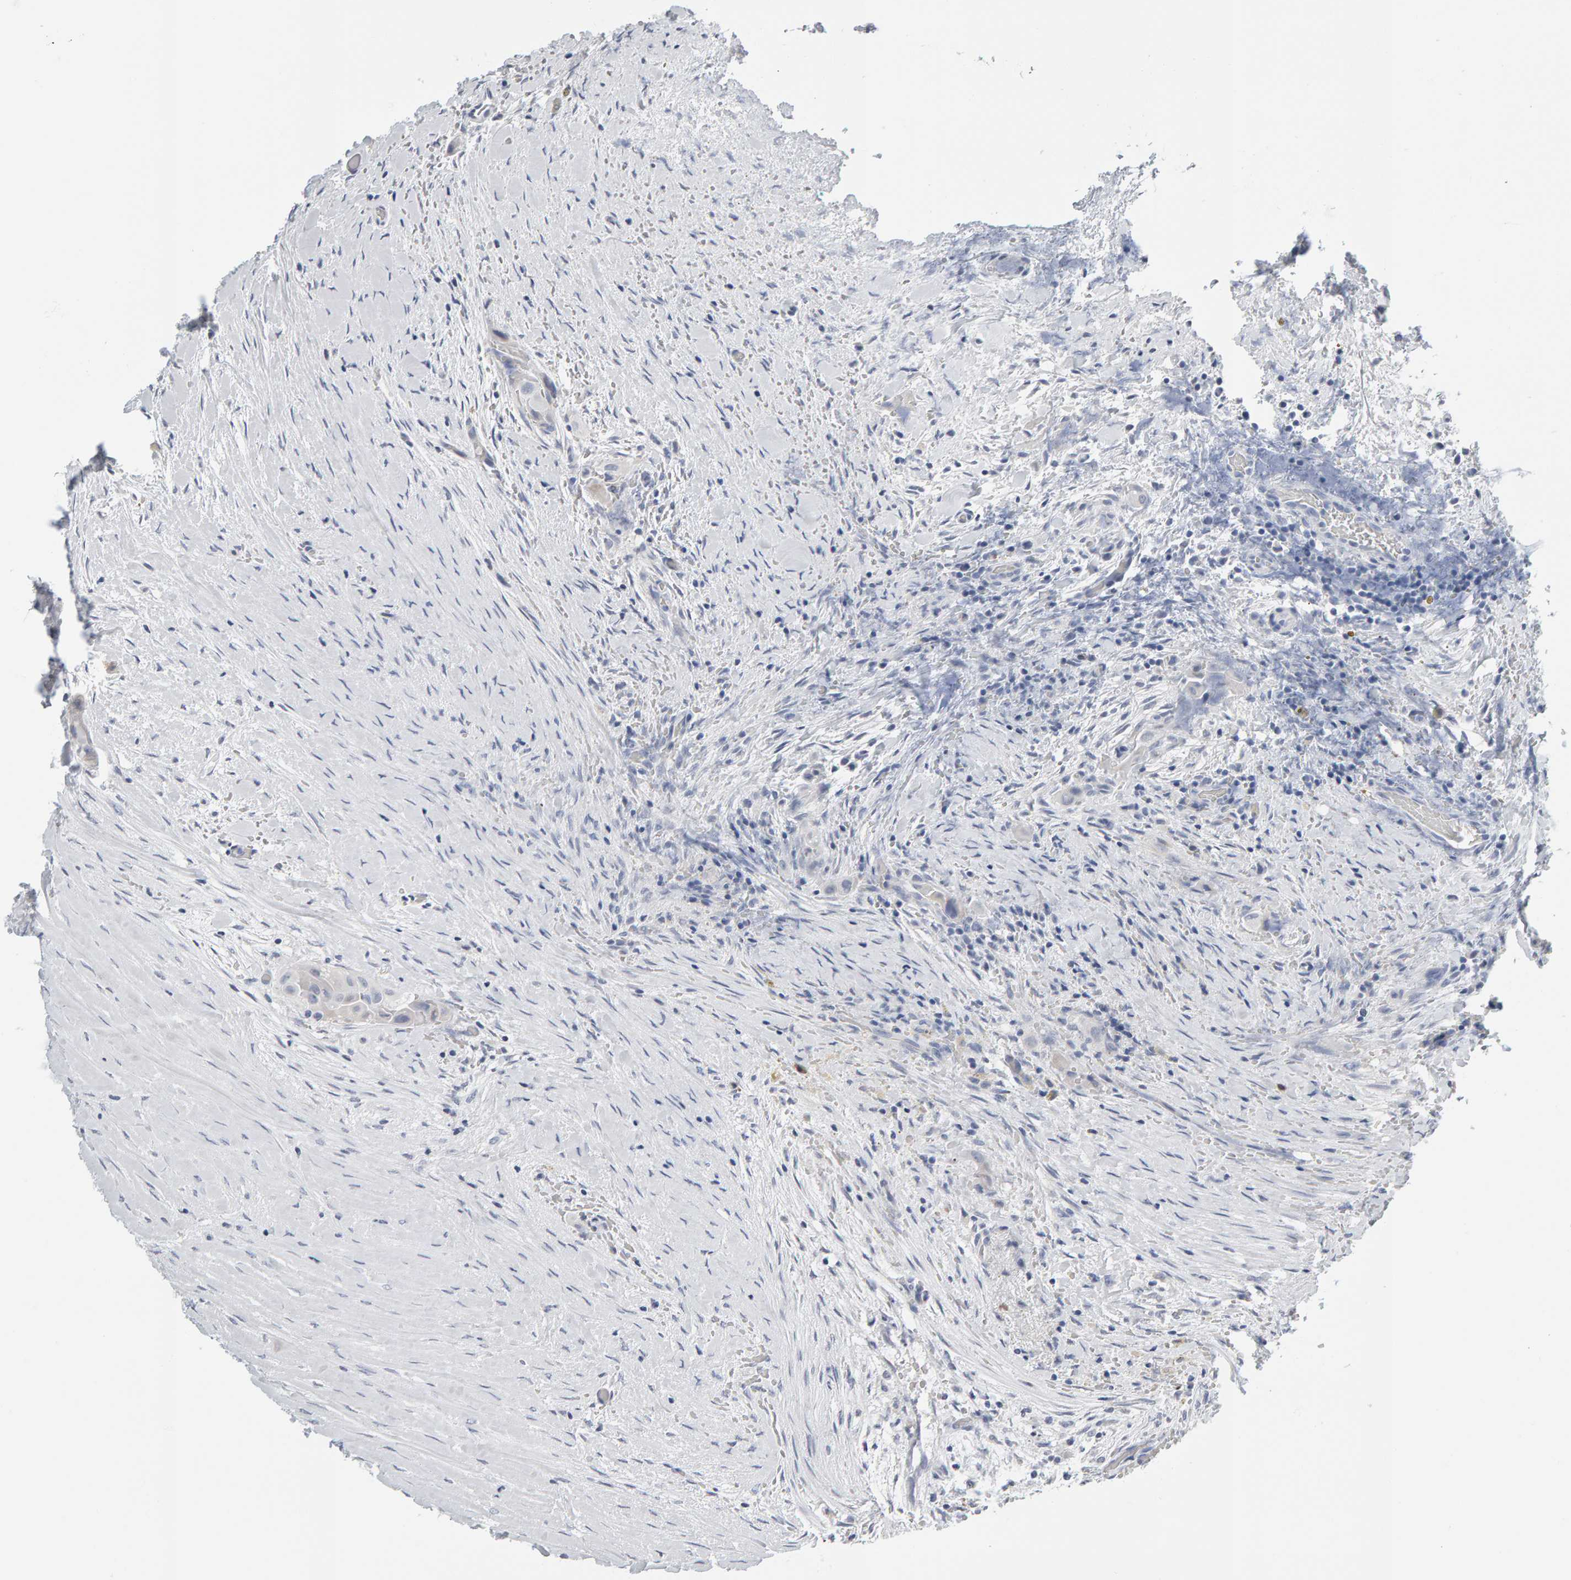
{"staining": {"intensity": "negative", "quantity": "none", "location": "none"}, "tissue": "thyroid cancer", "cell_type": "Tumor cells", "image_type": "cancer", "snomed": [{"axis": "morphology", "description": "Papillary adenocarcinoma, NOS"}, {"axis": "topography", "description": "Thyroid gland"}], "caption": "There is no significant expression in tumor cells of thyroid cancer.", "gene": "CTH", "patient": {"sex": "female", "age": 59}}